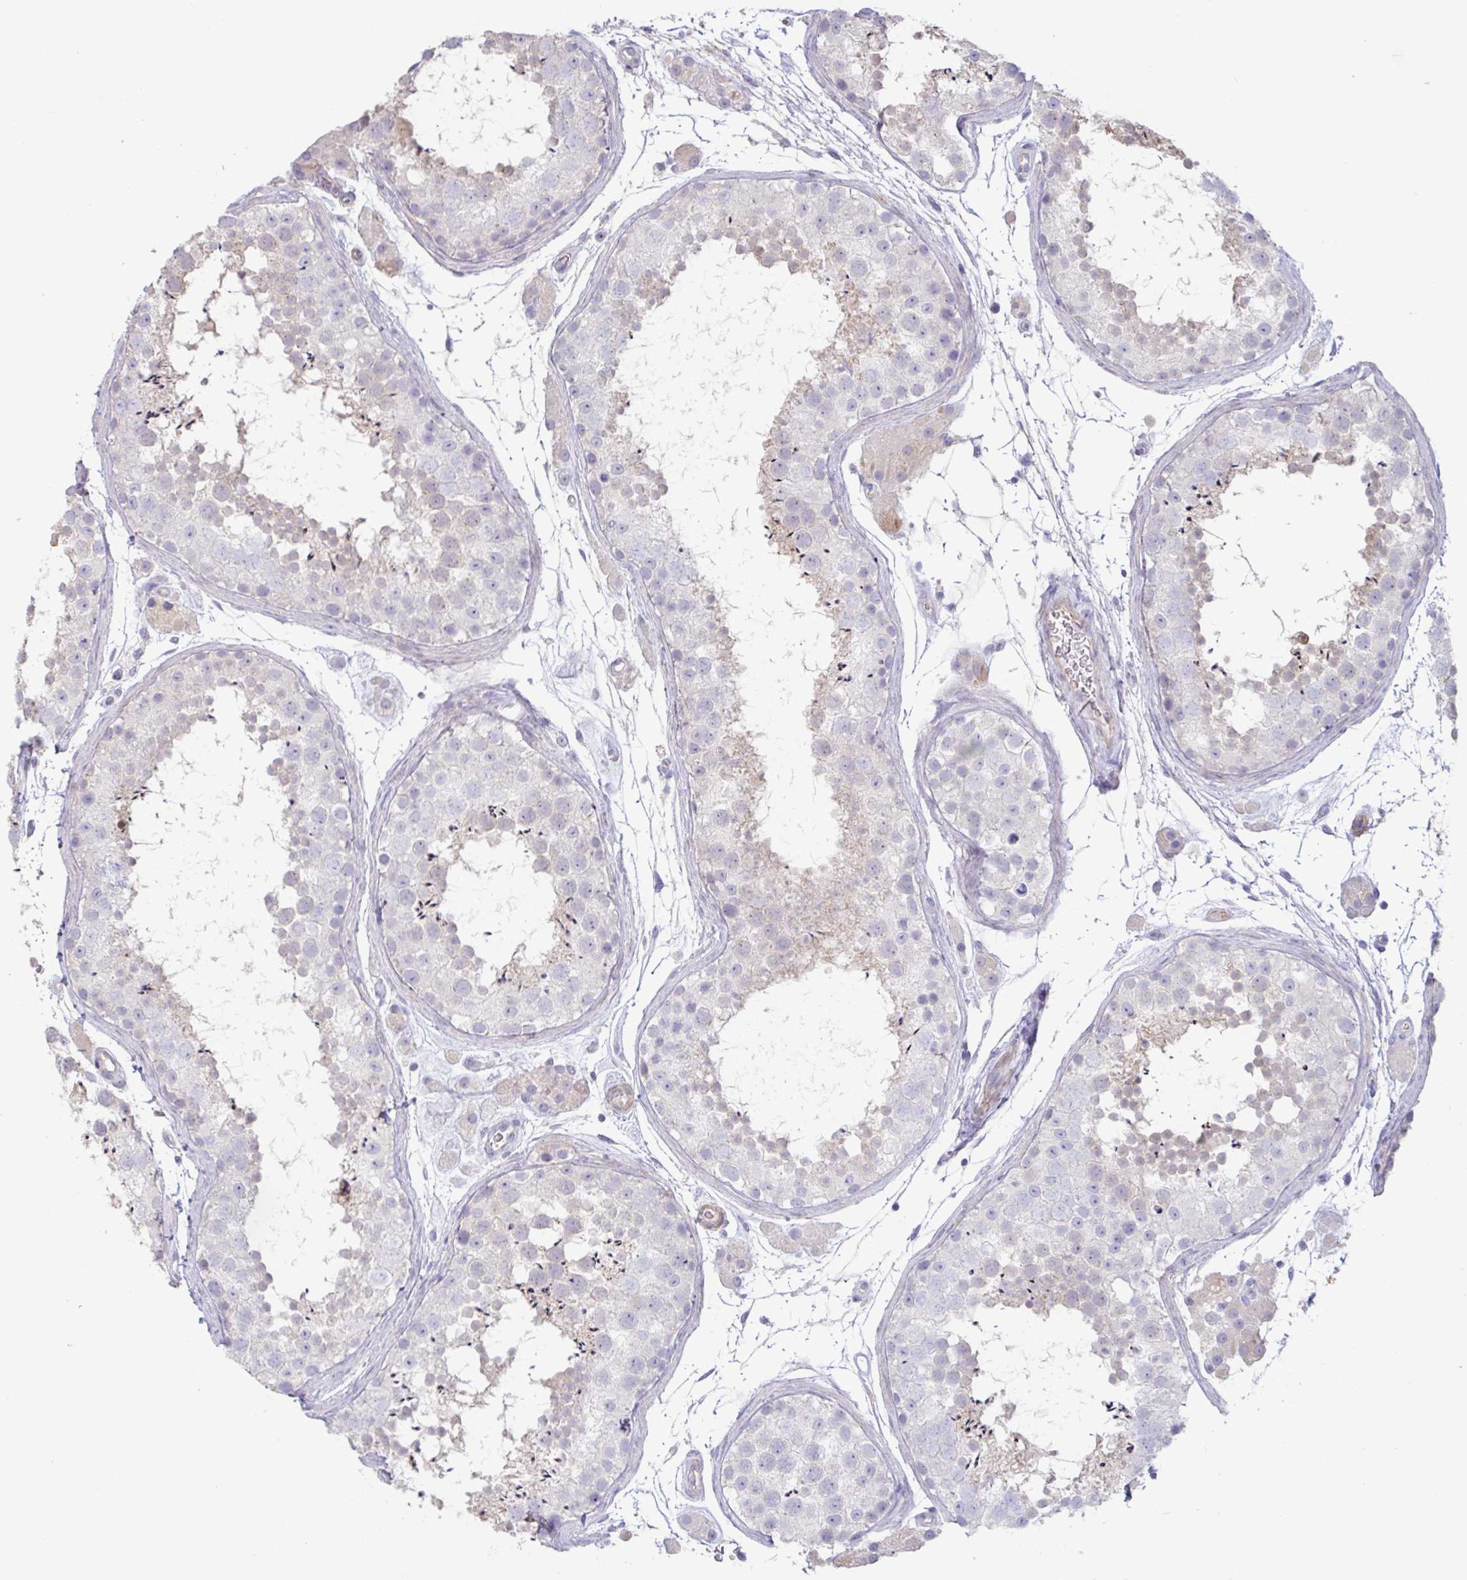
{"staining": {"intensity": "weak", "quantity": "25%-75%", "location": "cytoplasmic/membranous"}, "tissue": "testis", "cell_type": "Cells in seminiferous ducts", "image_type": "normal", "snomed": [{"axis": "morphology", "description": "Normal tissue, NOS"}, {"axis": "topography", "description": "Testis"}], "caption": "Protein analysis of unremarkable testis demonstrates weak cytoplasmic/membranous expression in about 25%-75% of cells in seminiferous ducts.", "gene": "PYGM", "patient": {"sex": "male", "age": 41}}